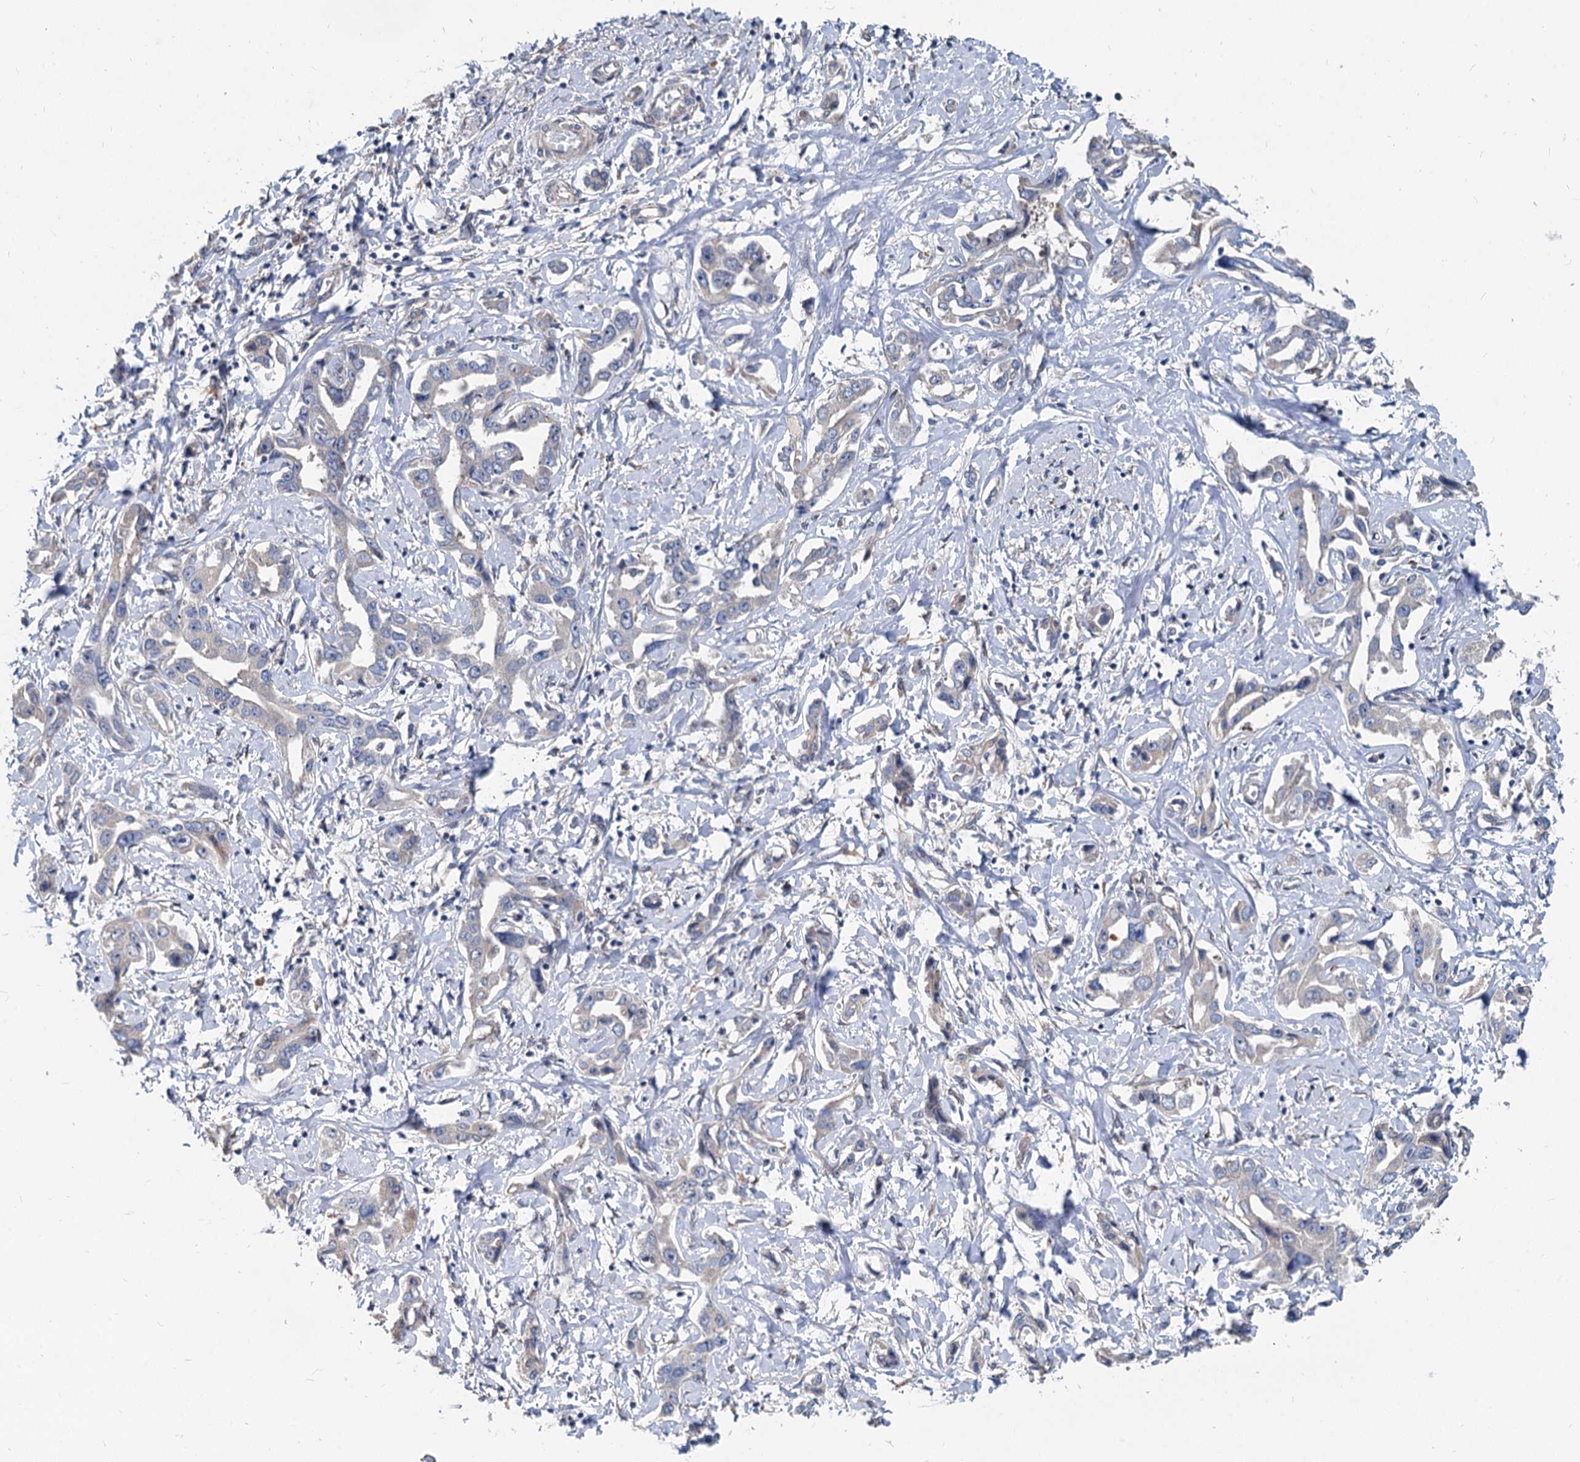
{"staining": {"intensity": "negative", "quantity": "none", "location": "none"}, "tissue": "liver cancer", "cell_type": "Tumor cells", "image_type": "cancer", "snomed": [{"axis": "morphology", "description": "Cholangiocarcinoma"}, {"axis": "topography", "description": "Liver"}], "caption": "Cholangiocarcinoma (liver) was stained to show a protein in brown. There is no significant expression in tumor cells.", "gene": "EIF2B2", "patient": {"sex": "male", "age": 59}}